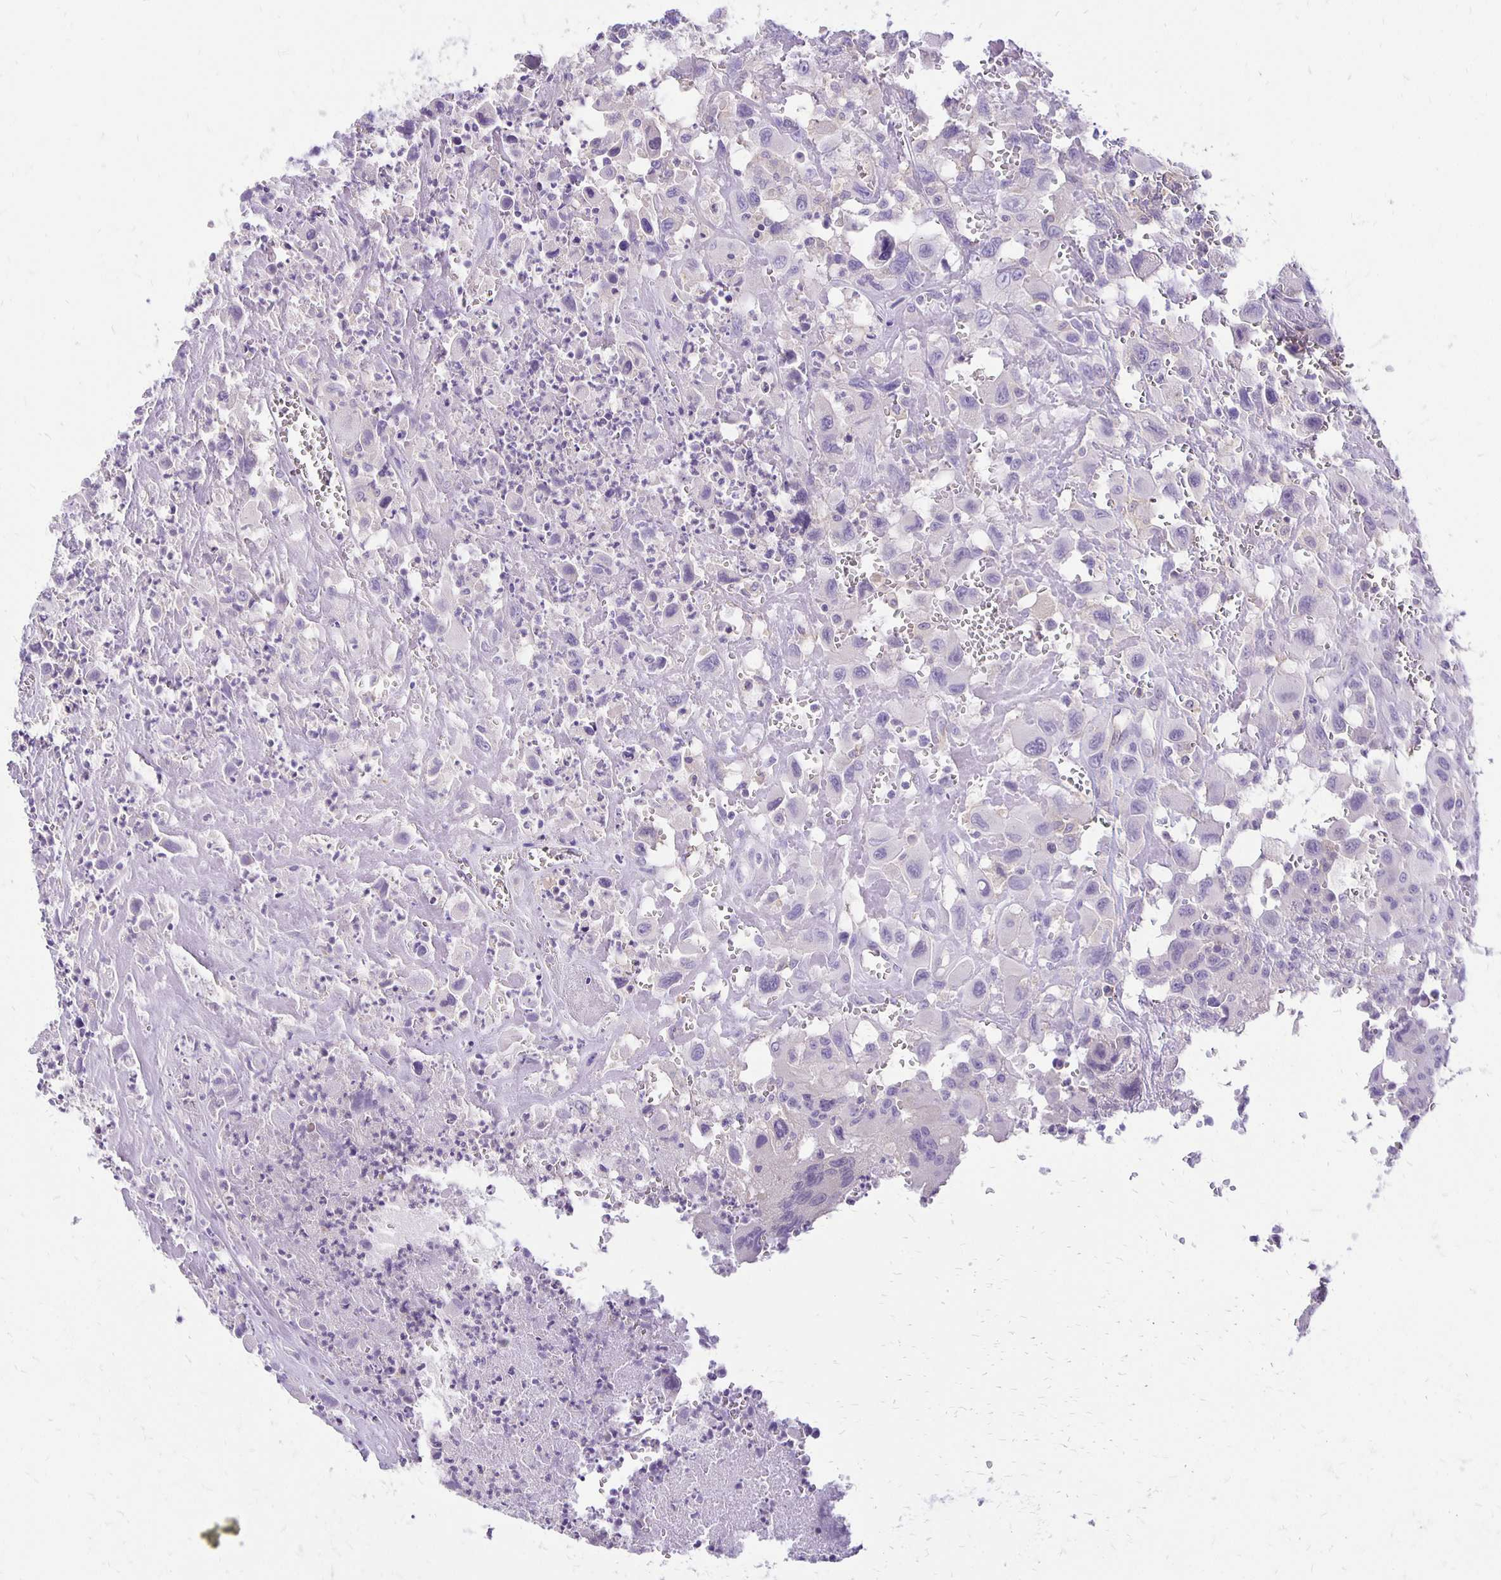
{"staining": {"intensity": "negative", "quantity": "none", "location": "none"}, "tissue": "head and neck cancer", "cell_type": "Tumor cells", "image_type": "cancer", "snomed": [{"axis": "morphology", "description": "Squamous cell carcinoma, NOS"}, {"axis": "morphology", "description": "Squamous cell carcinoma, metastatic, NOS"}, {"axis": "topography", "description": "Oral tissue"}, {"axis": "topography", "description": "Head-Neck"}], "caption": "Tumor cells show no significant protein expression in head and neck cancer (metastatic squamous cell carcinoma).", "gene": "ANKRD45", "patient": {"sex": "female", "age": 85}}